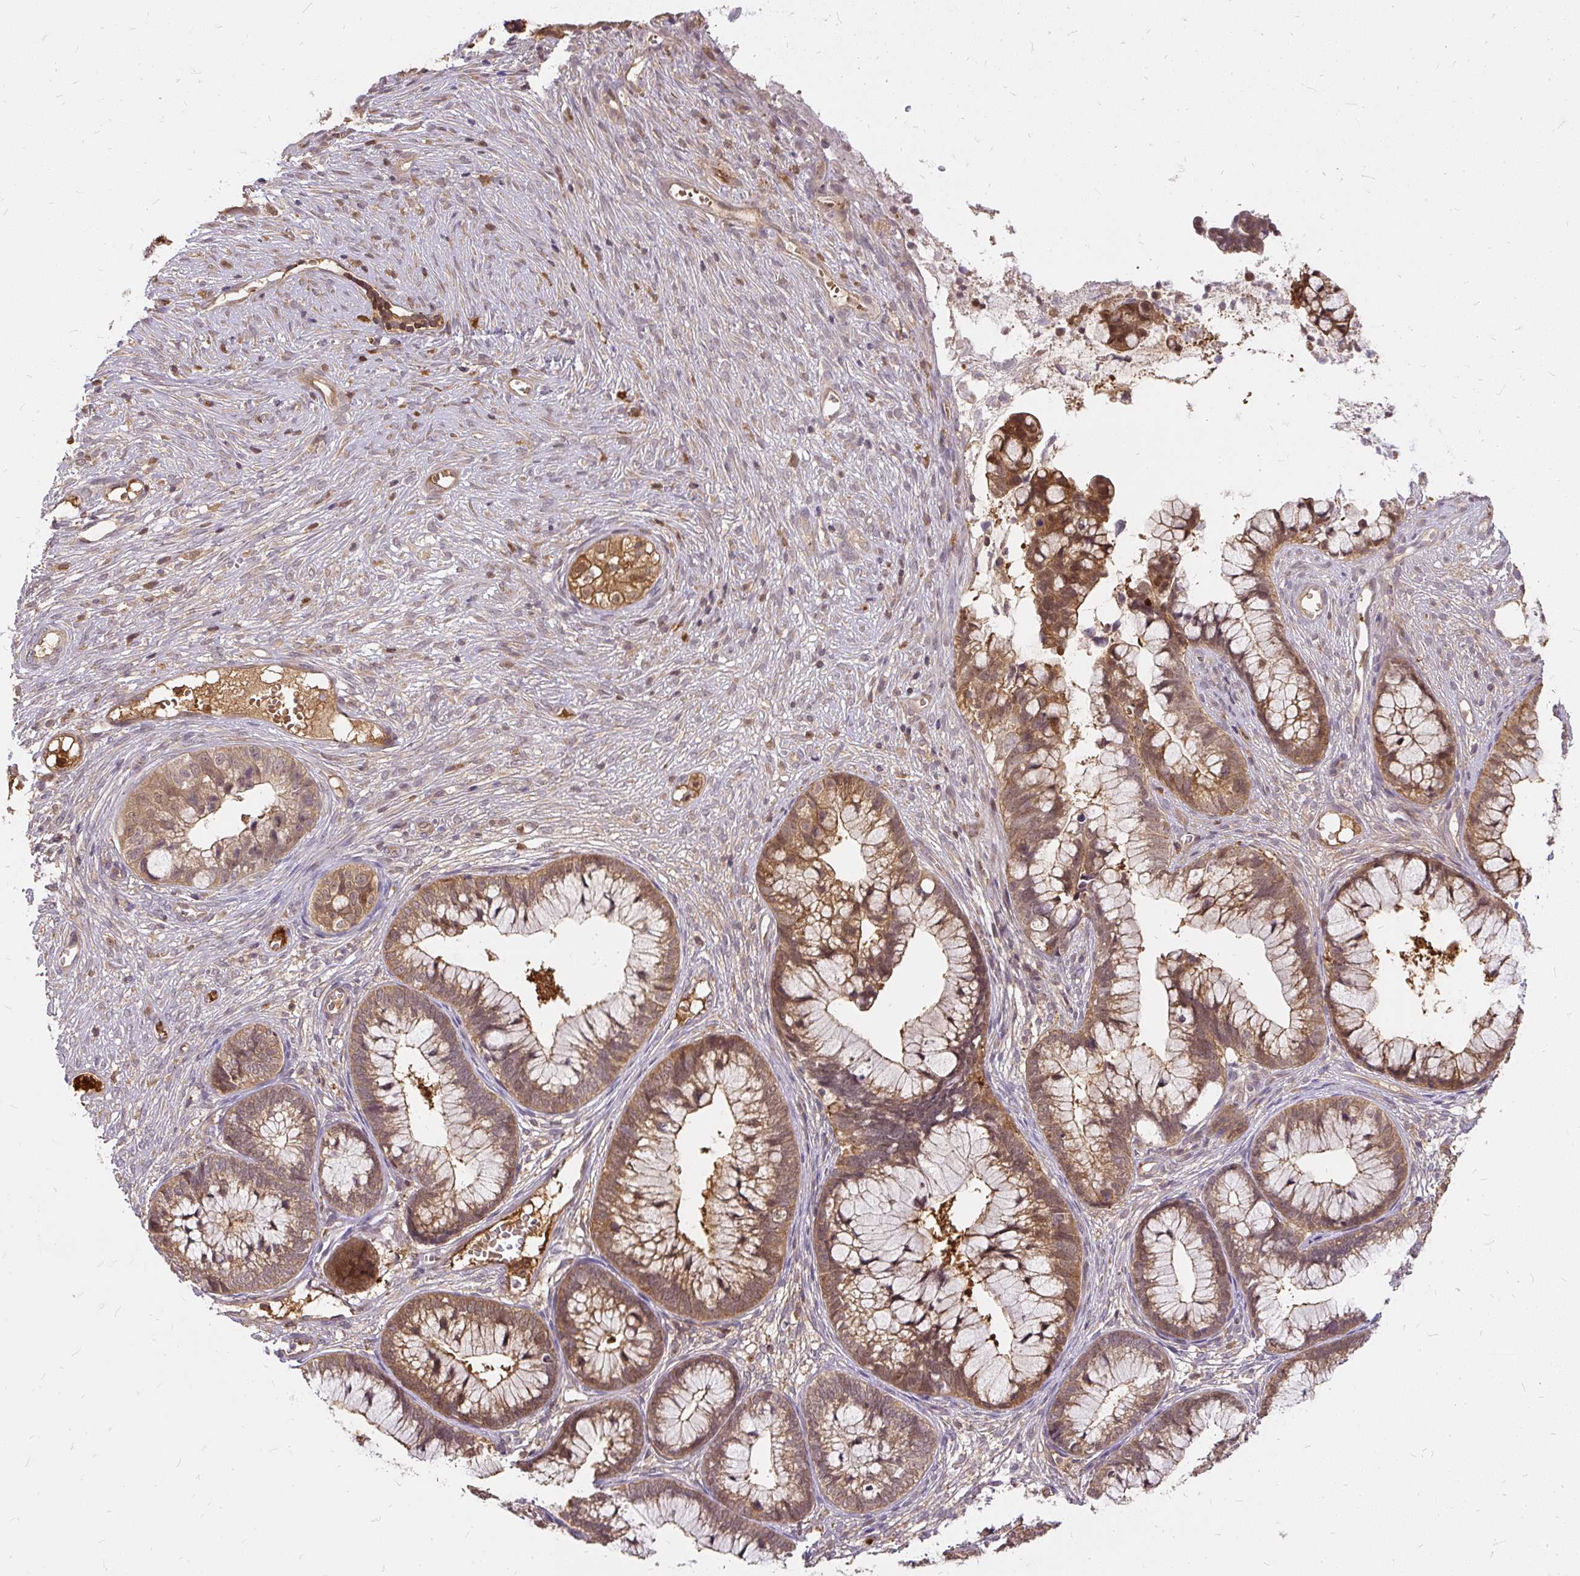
{"staining": {"intensity": "moderate", "quantity": ">75%", "location": "cytoplasmic/membranous"}, "tissue": "cervical cancer", "cell_type": "Tumor cells", "image_type": "cancer", "snomed": [{"axis": "morphology", "description": "Adenocarcinoma, NOS"}, {"axis": "topography", "description": "Cervix"}], "caption": "Cervical adenocarcinoma stained with DAB immunohistochemistry displays medium levels of moderate cytoplasmic/membranous positivity in about >75% of tumor cells.", "gene": "AP5S1", "patient": {"sex": "female", "age": 44}}